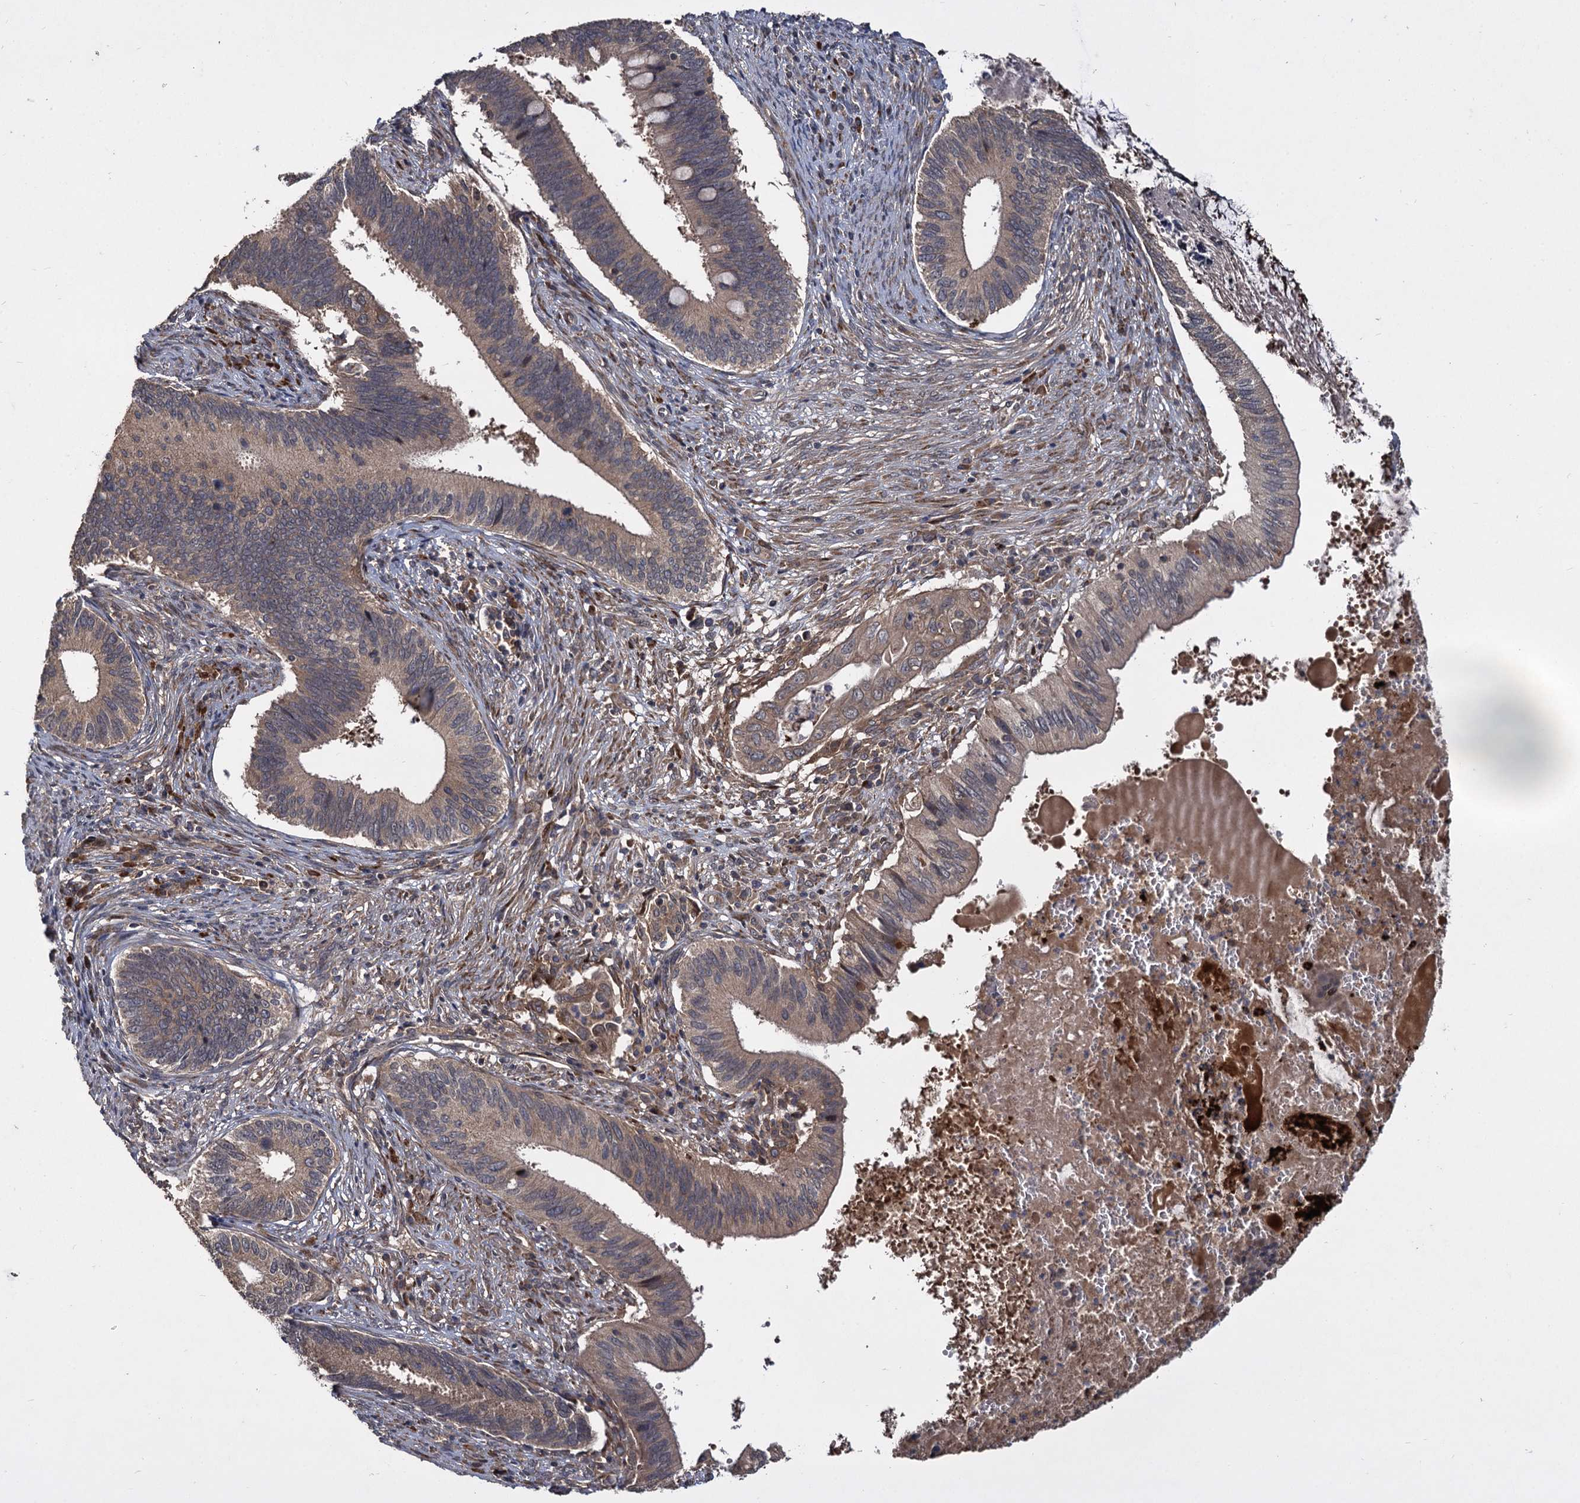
{"staining": {"intensity": "weak", "quantity": ">75%", "location": "cytoplasmic/membranous"}, "tissue": "cervical cancer", "cell_type": "Tumor cells", "image_type": "cancer", "snomed": [{"axis": "morphology", "description": "Adenocarcinoma, NOS"}, {"axis": "topography", "description": "Cervix"}], "caption": "The image displays a brown stain indicating the presence of a protein in the cytoplasmic/membranous of tumor cells in cervical adenocarcinoma.", "gene": "INPPL1", "patient": {"sex": "female", "age": 42}}